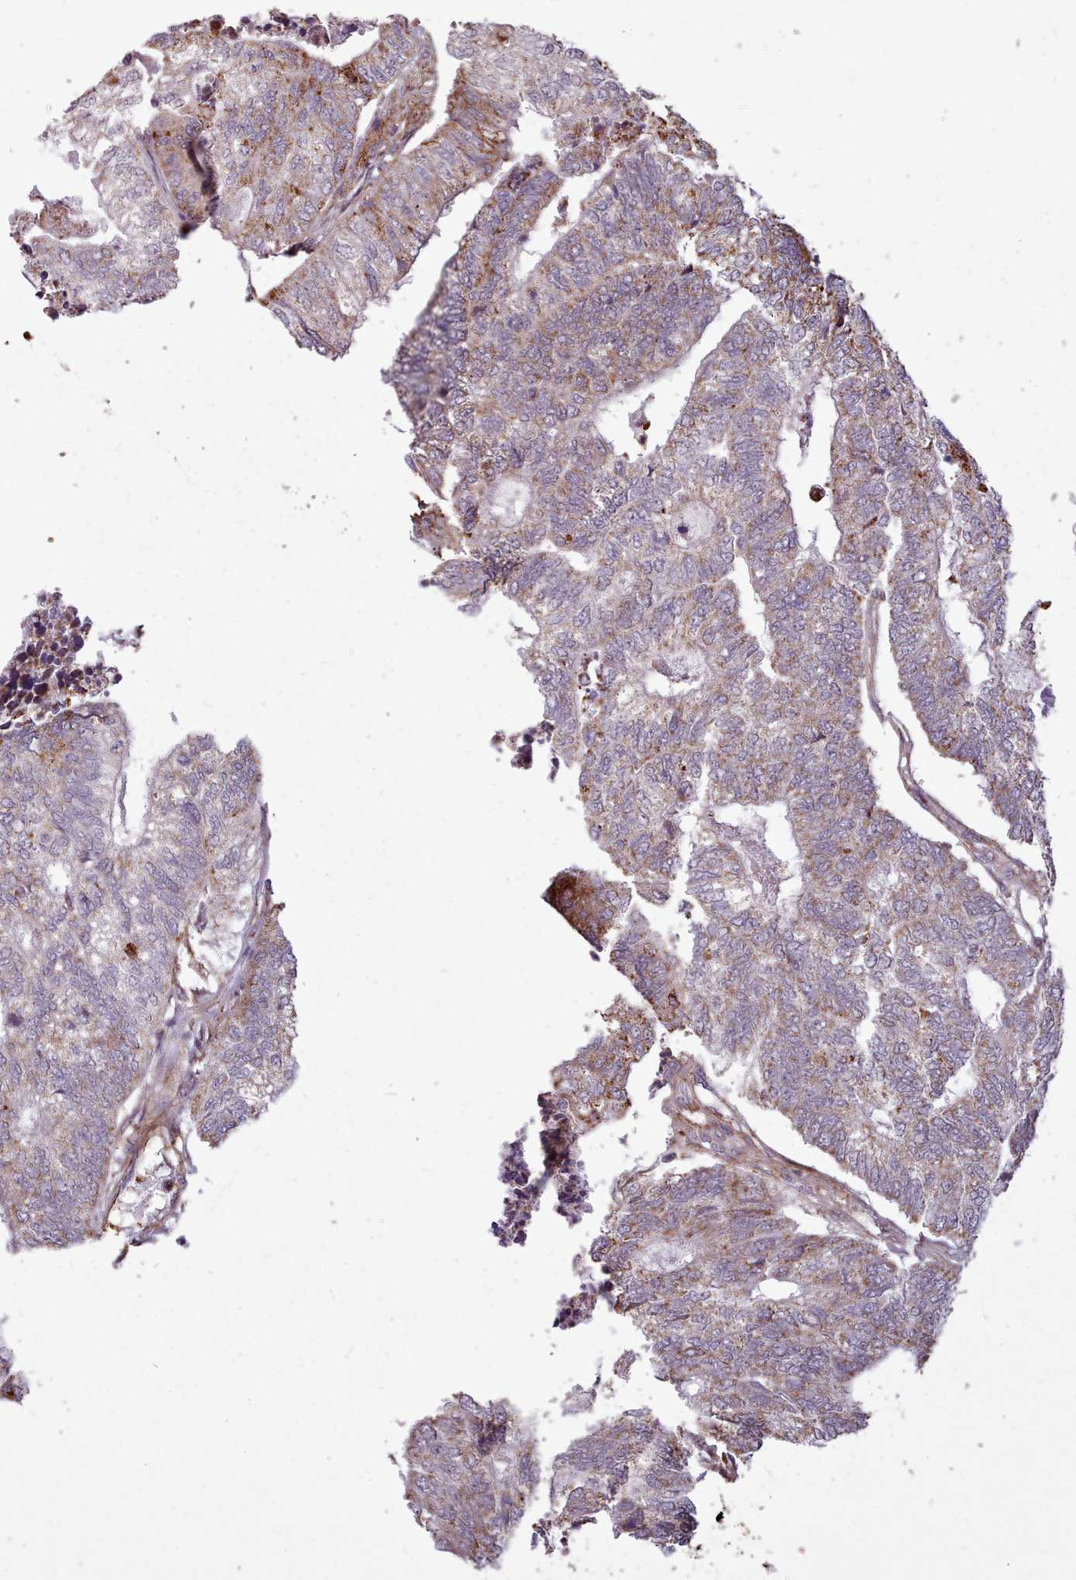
{"staining": {"intensity": "strong", "quantity": "<25%", "location": "cytoplasmic/membranous"}, "tissue": "colorectal cancer", "cell_type": "Tumor cells", "image_type": "cancer", "snomed": [{"axis": "morphology", "description": "Adenocarcinoma, NOS"}, {"axis": "topography", "description": "Colon"}], "caption": "Adenocarcinoma (colorectal) was stained to show a protein in brown. There is medium levels of strong cytoplasmic/membranous positivity in about <25% of tumor cells.", "gene": "ZMYM4", "patient": {"sex": "female", "age": 67}}